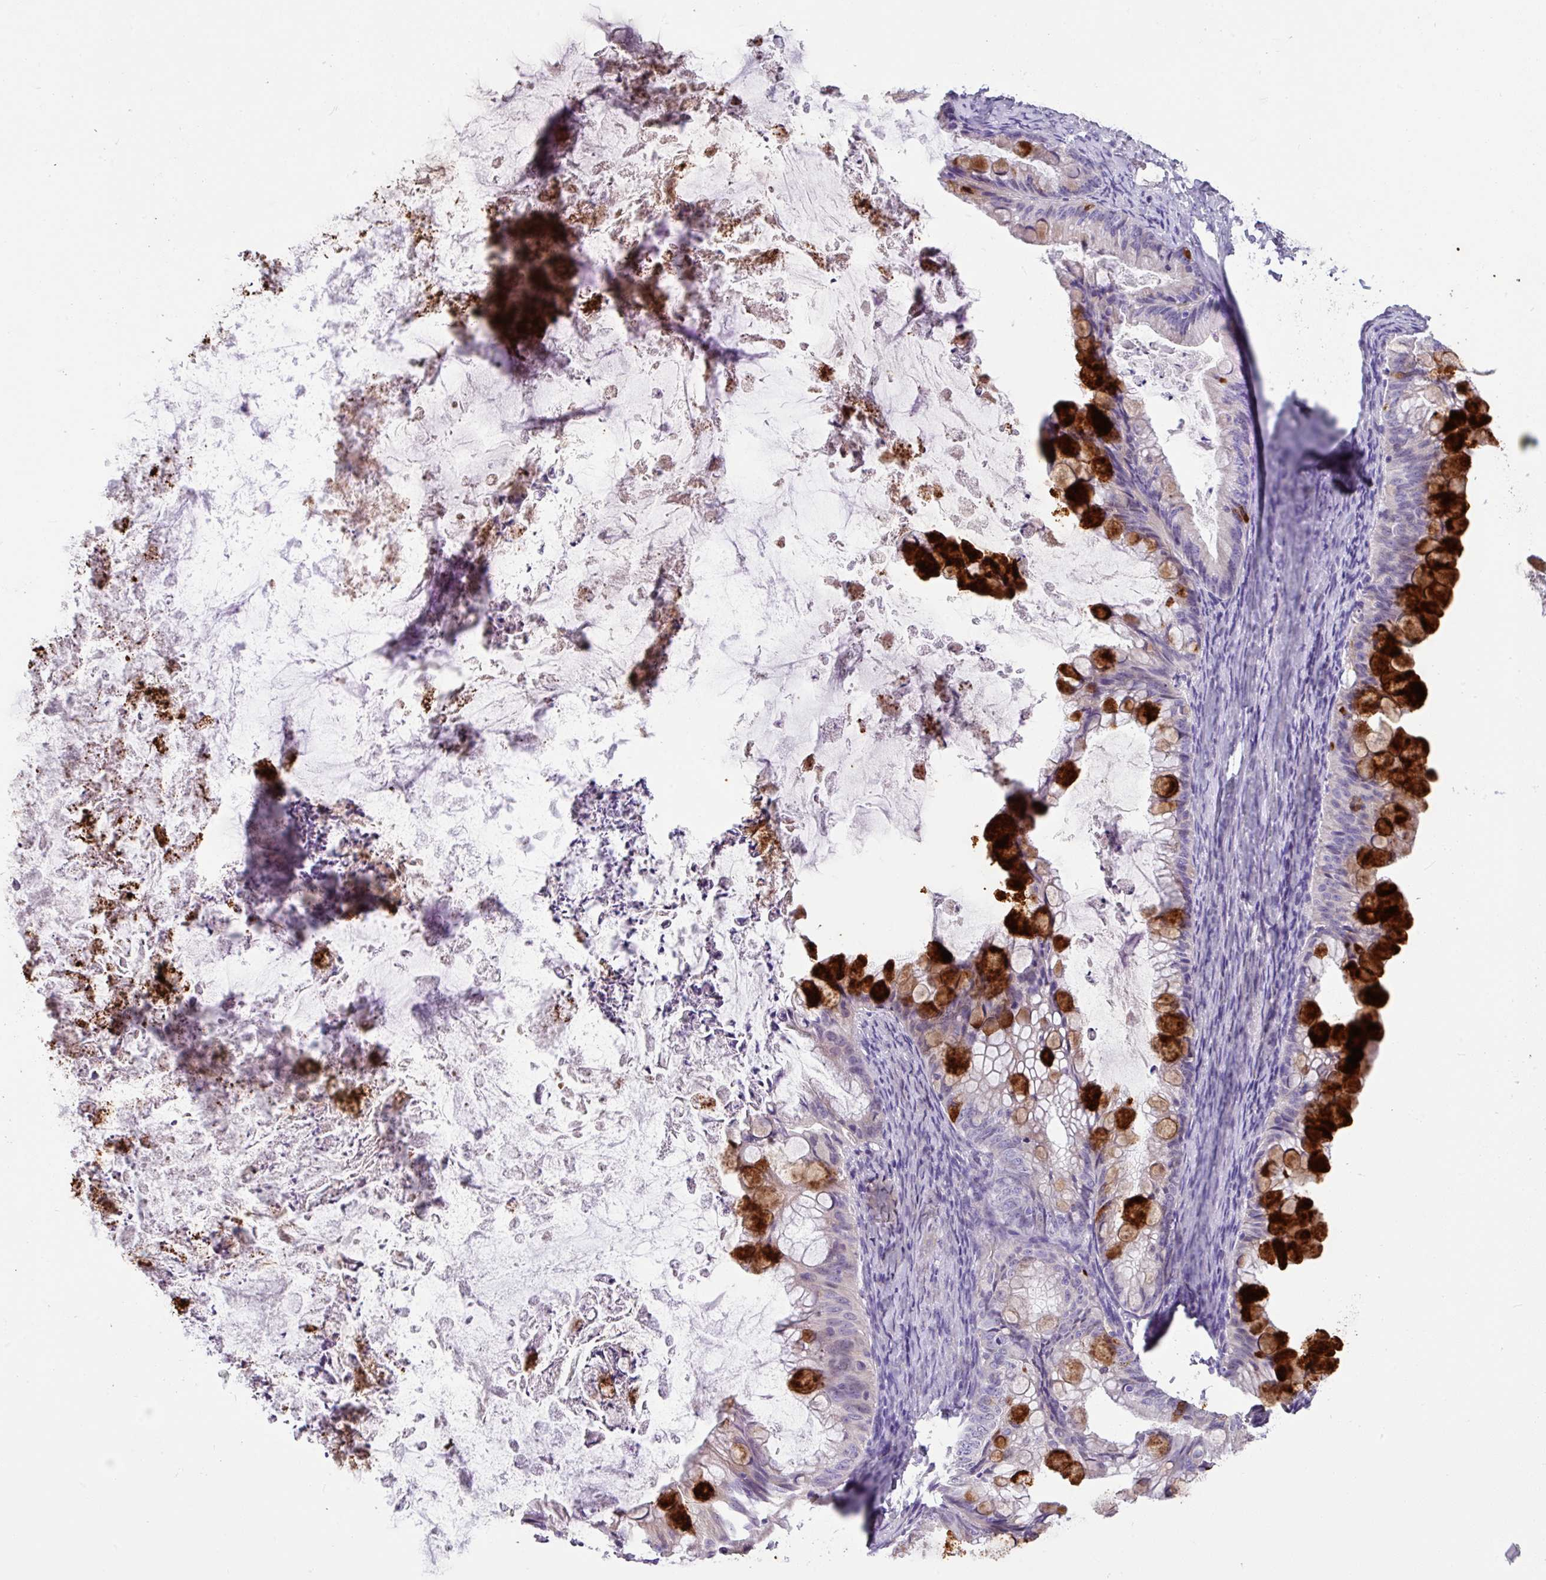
{"staining": {"intensity": "strong", "quantity": "25%-75%", "location": "cytoplasmic/membranous"}, "tissue": "ovarian cancer", "cell_type": "Tumor cells", "image_type": "cancer", "snomed": [{"axis": "morphology", "description": "Cystadenocarcinoma, mucinous, NOS"}, {"axis": "topography", "description": "Ovary"}], "caption": "A brown stain highlights strong cytoplasmic/membranous expression of a protein in ovarian mucinous cystadenocarcinoma tumor cells.", "gene": "ZG16", "patient": {"sex": "female", "age": 35}}